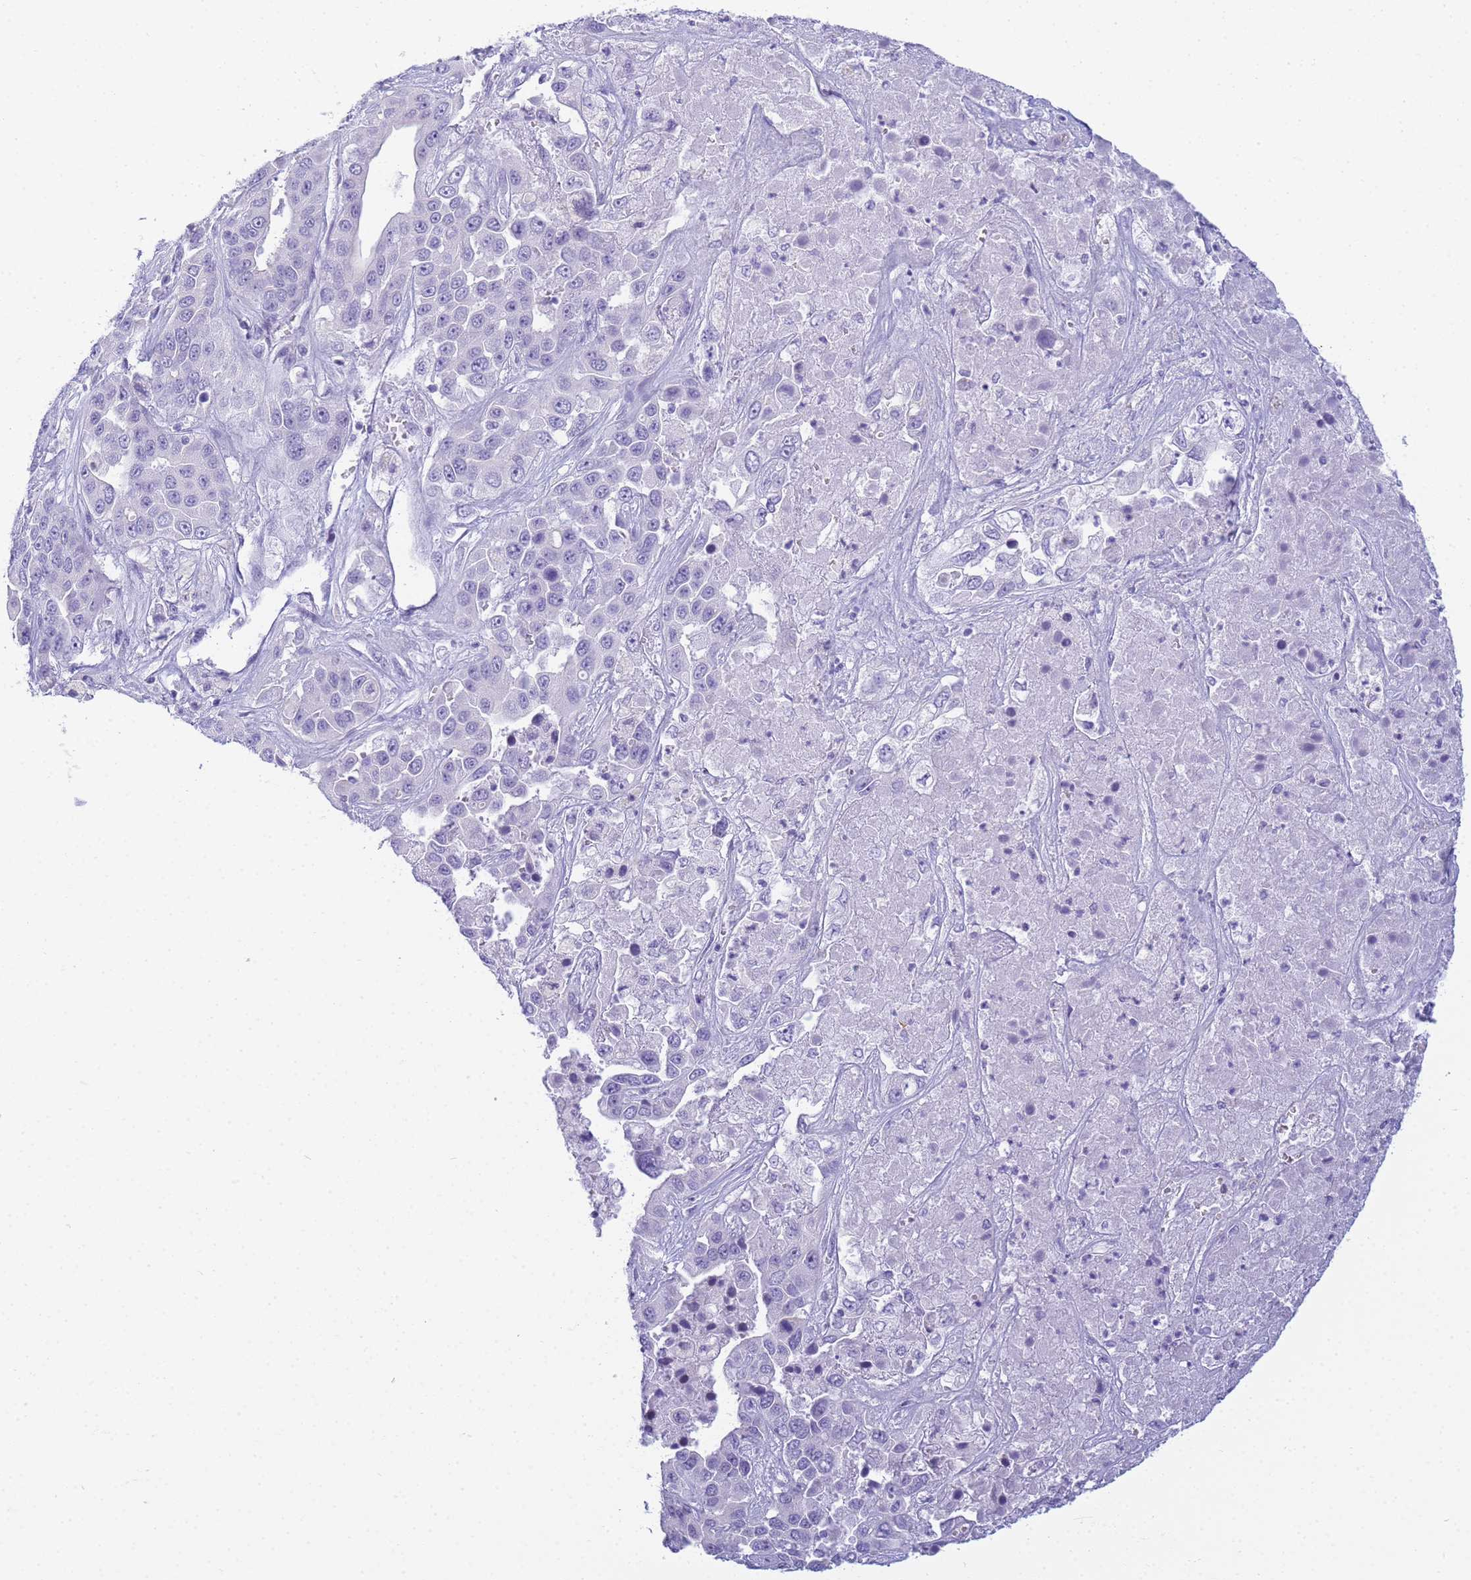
{"staining": {"intensity": "negative", "quantity": "none", "location": "none"}, "tissue": "liver cancer", "cell_type": "Tumor cells", "image_type": "cancer", "snomed": [{"axis": "morphology", "description": "Cholangiocarcinoma"}, {"axis": "topography", "description": "Liver"}], "caption": "Liver cancer stained for a protein using IHC shows no positivity tumor cells.", "gene": "SNX20", "patient": {"sex": "female", "age": 52}}